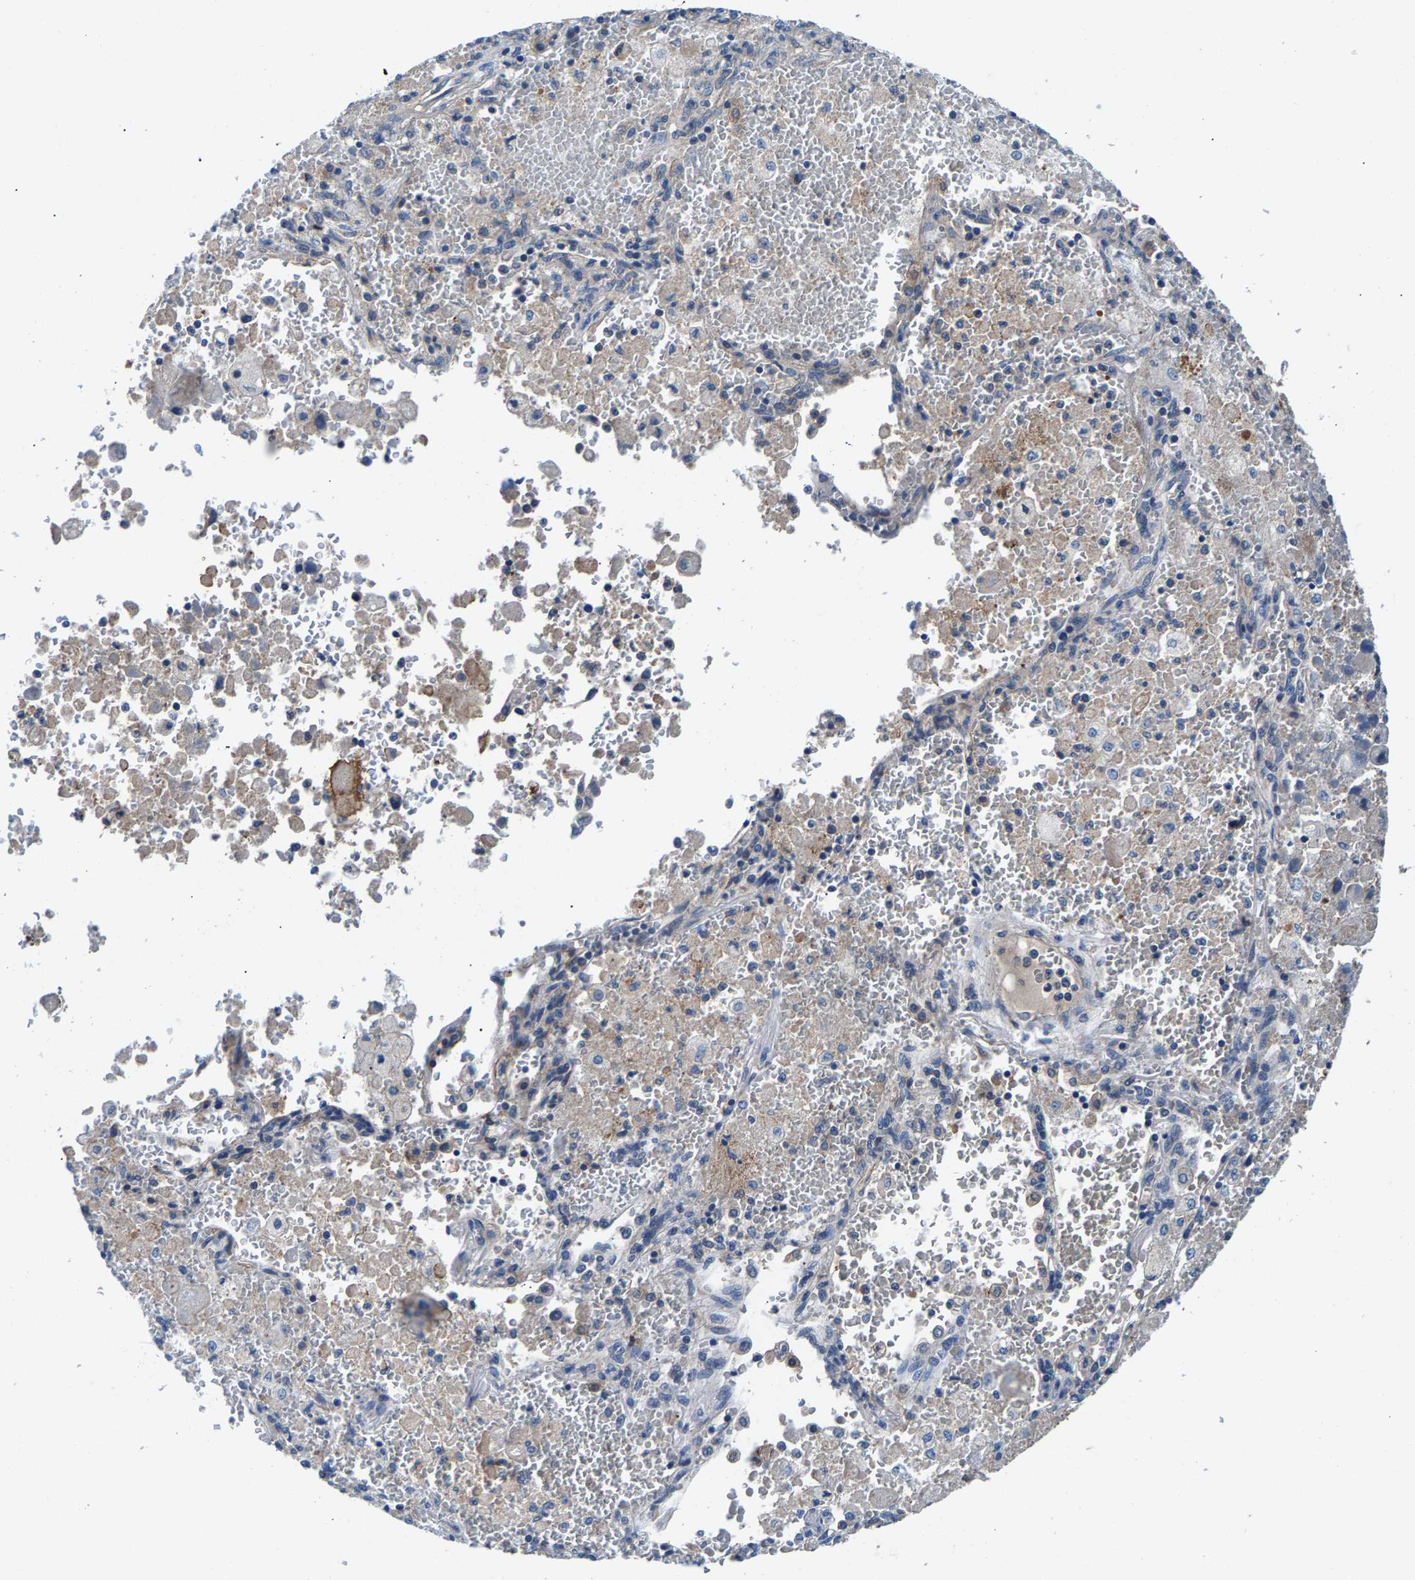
{"staining": {"intensity": "negative", "quantity": "none", "location": "none"}, "tissue": "lung cancer", "cell_type": "Tumor cells", "image_type": "cancer", "snomed": [{"axis": "morphology", "description": "Squamous cell carcinoma, NOS"}, {"axis": "topography", "description": "Lung"}], "caption": "High power microscopy histopathology image of an IHC histopathology image of squamous cell carcinoma (lung), revealing no significant positivity in tumor cells.", "gene": "CDRT4", "patient": {"sex": "male", "age": 61}}